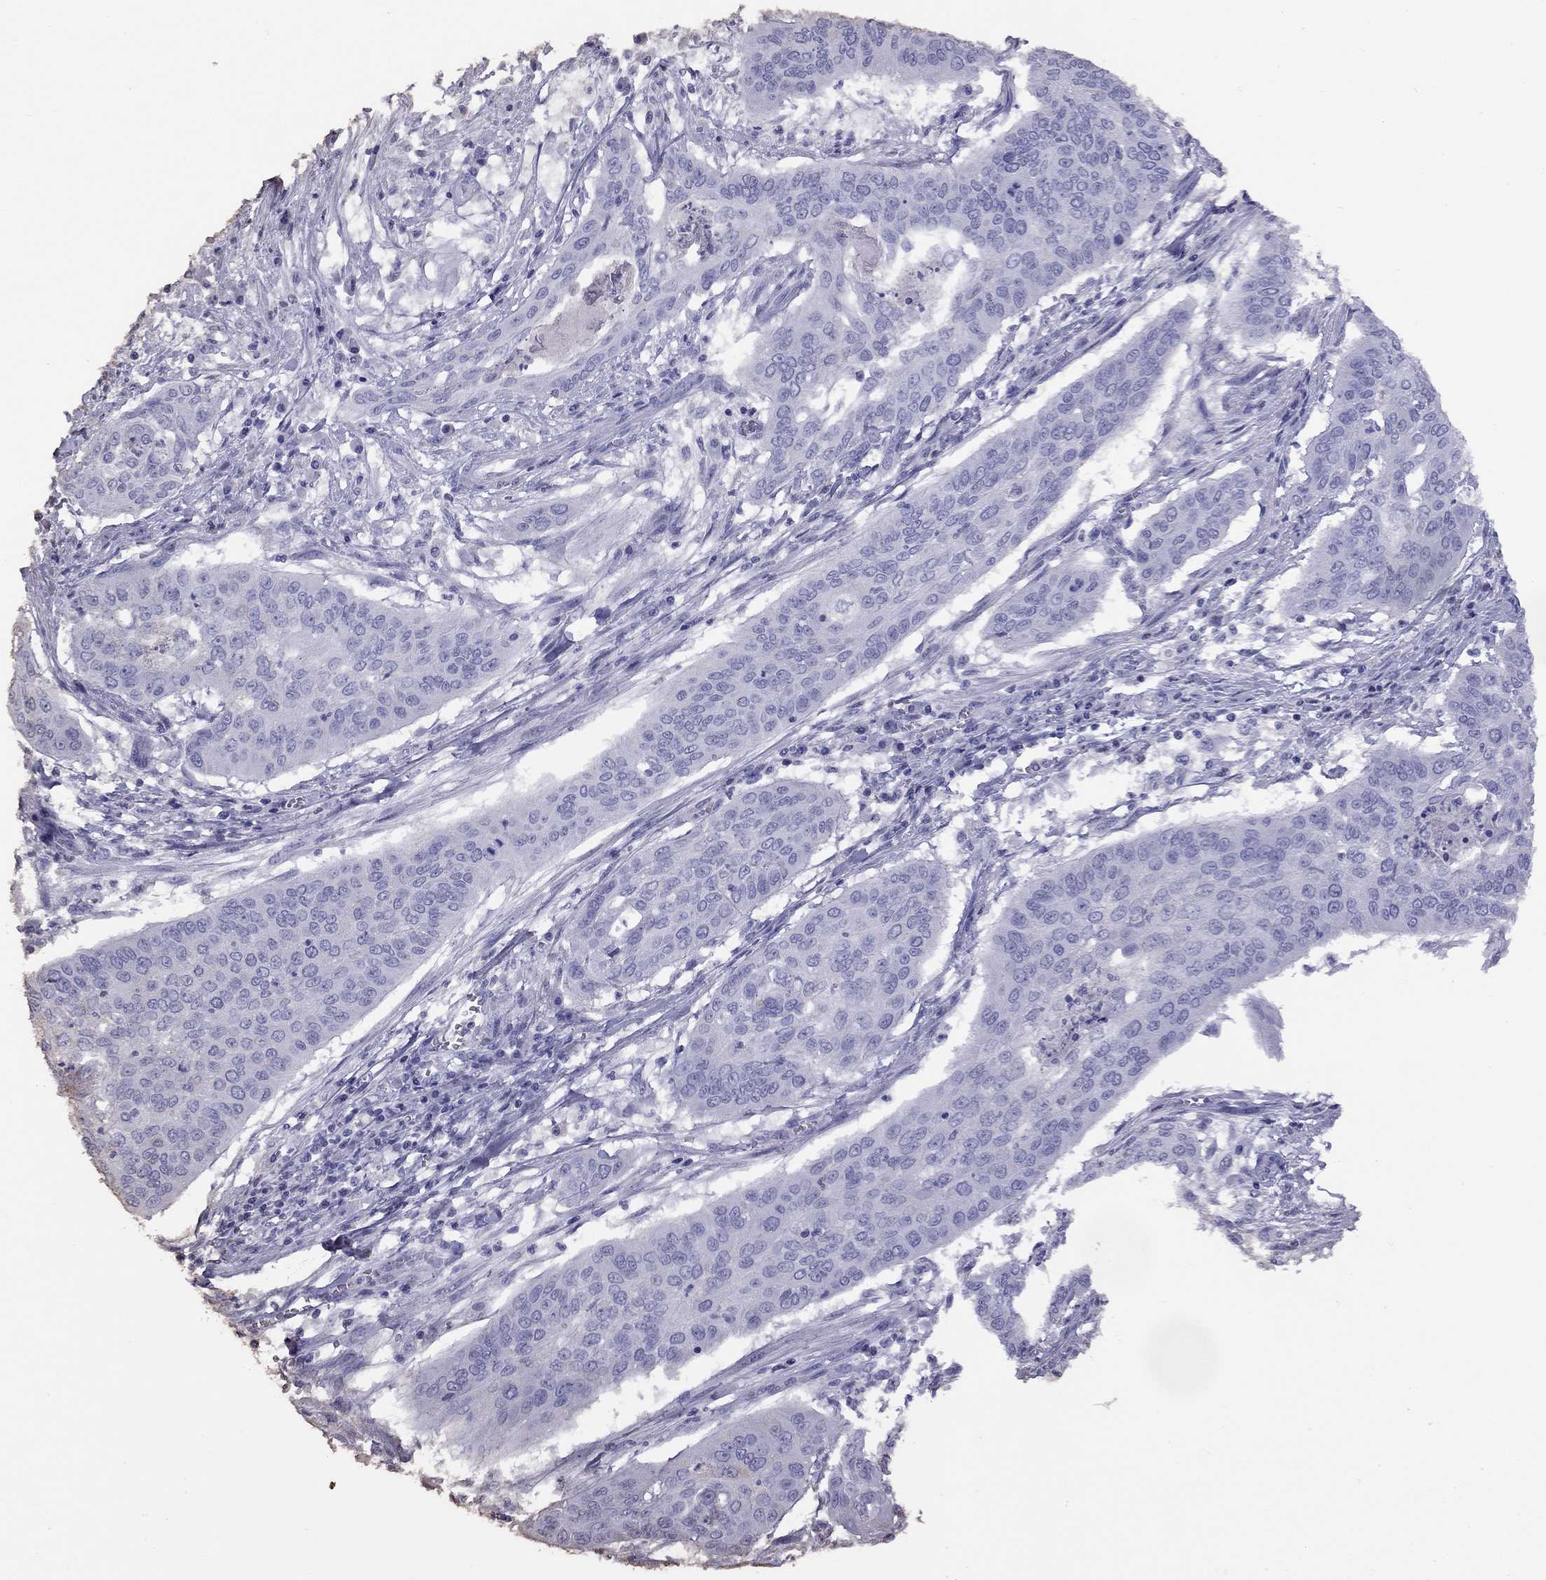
{"staining": {"intensity": "negative", "quantity": "none", "location": "none"}, "tissue": "cervical cancer", "cell_type": "Tumor cells", "image_type": "cancer", "snomed": [{"axis": "morphology", "description": "Squamous cell carcinoma, NOS"}, {"axis": "topography", "description": "Cervix"}], "caption": "The micrograph reveals no significant expression in tumor cells of squamous cell carcinoma (cervical).", "gene": "SUN3", "patient": {"sex": "female", "age": 39}}